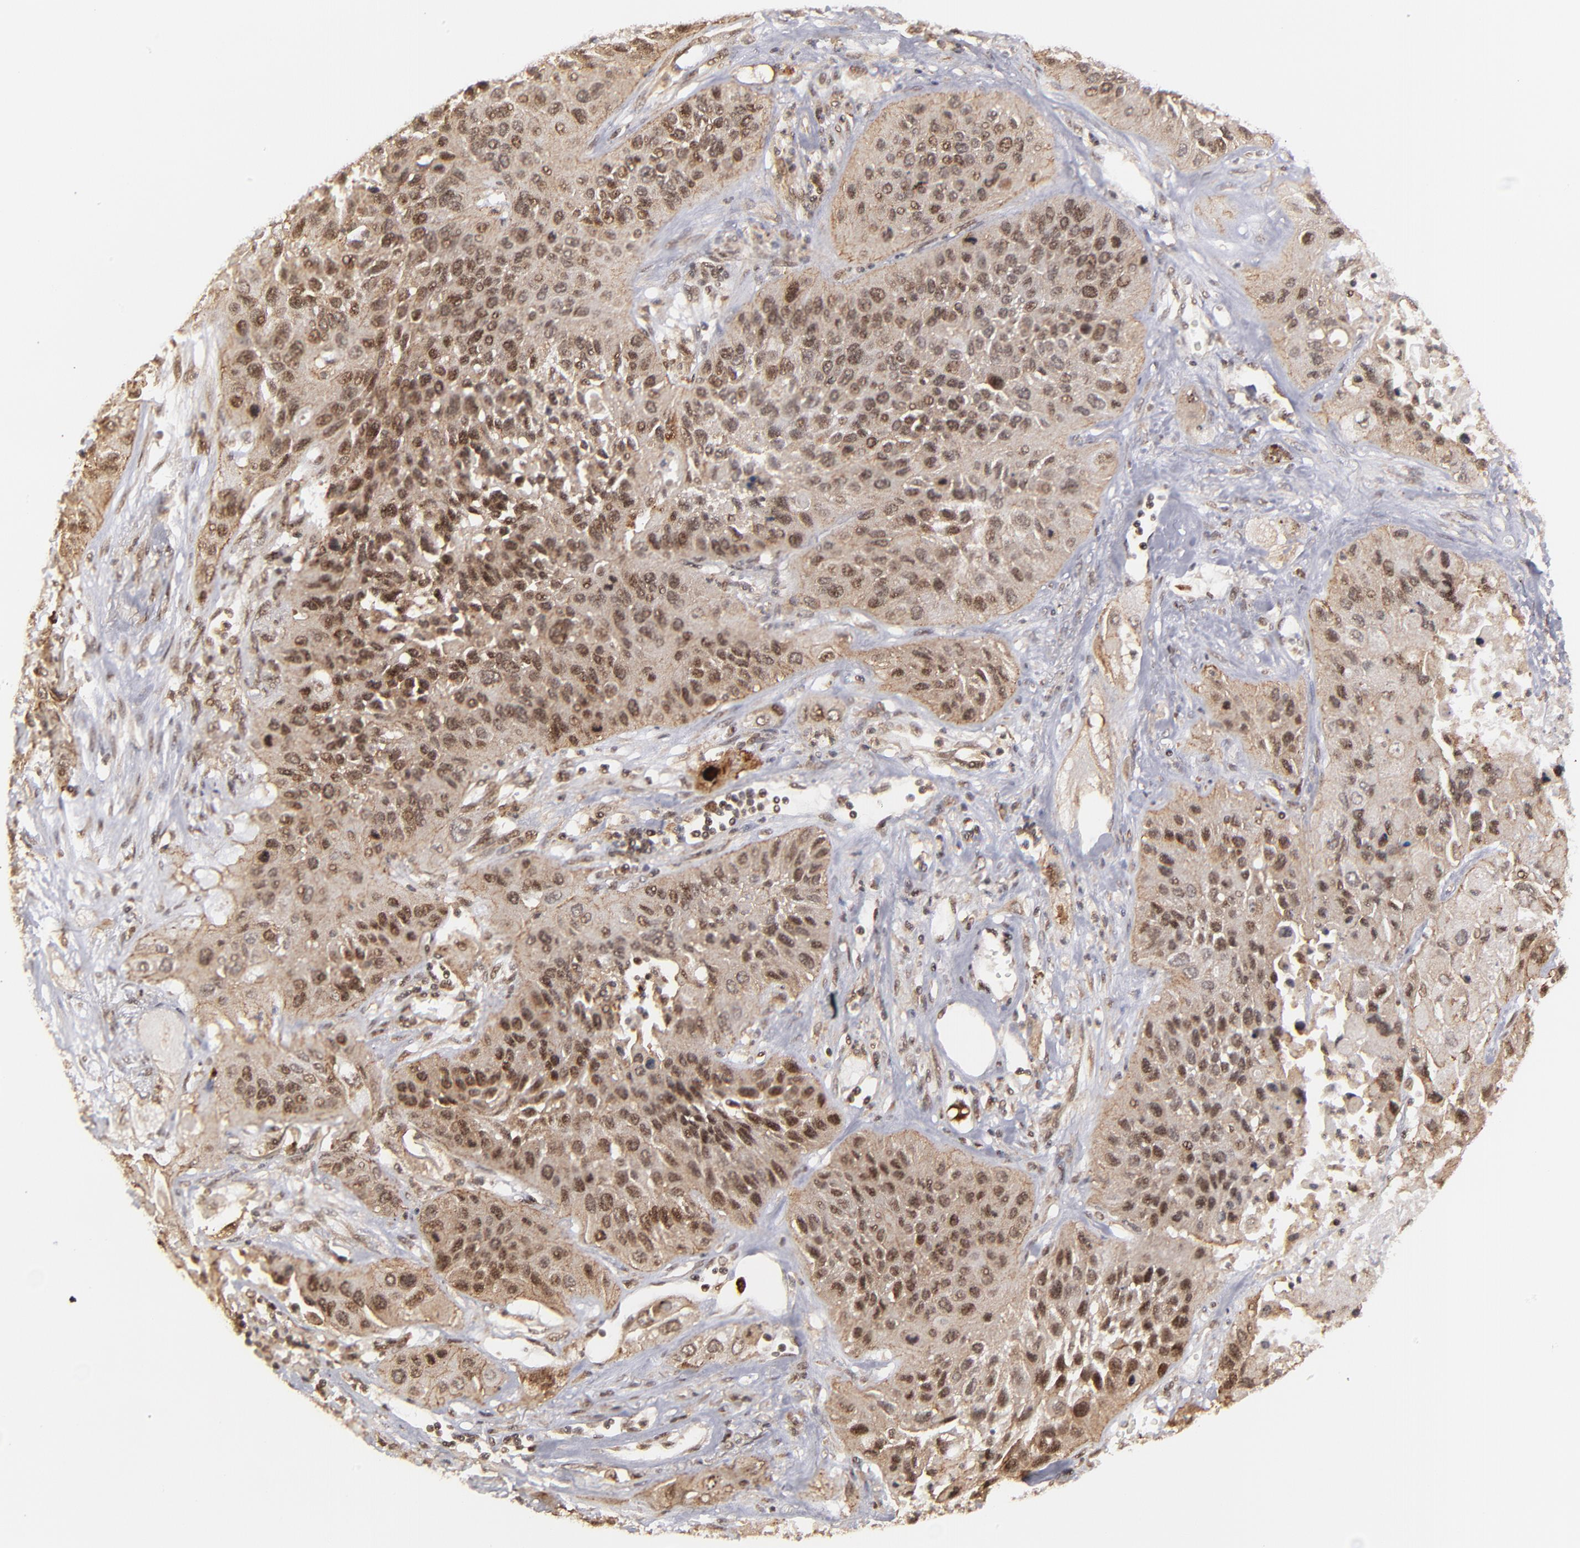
{"staining": {"intensity": "moderate", "quantity": ">75%", "location": "cytoplasmic/membranous,nuclear"}, "tissue": "lung cancer", "cell_type": "Tumor cells", "image_type": "cancer", "snomed": [{"axis": "morphology", "description": "Squamous cell carcinoma, NOS"}, {"axis": "topography", "description": "Lung"}], "caption": "A medium amount of moderate cytoplasmic/membranous and nuclear positivity is identified in approximately >75% of tumor cells in lung cancer tissue.", "gene": "RGS6", "patient": {"sex": "female", "age": 76}}